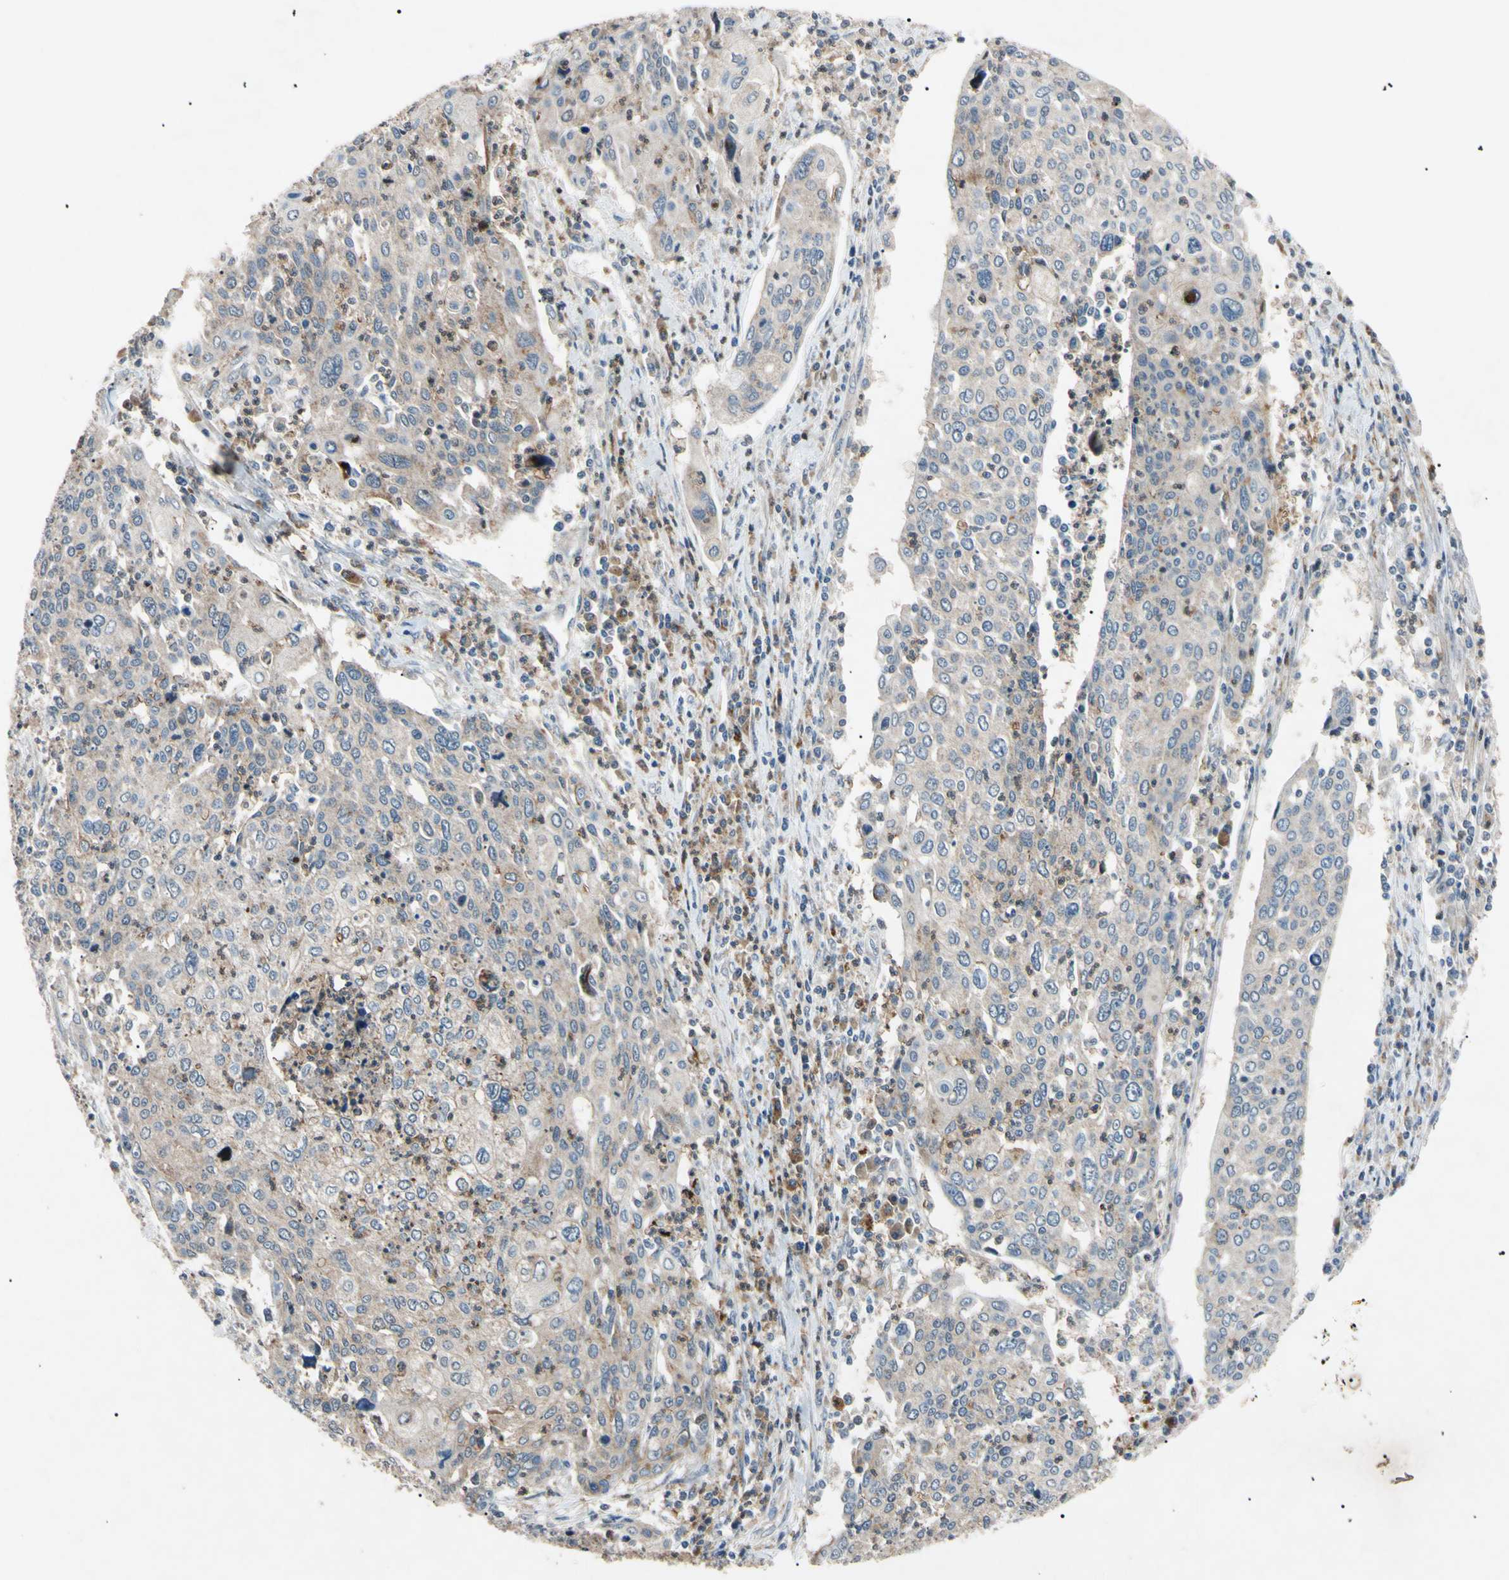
{"staining": {"intensity": "weak", "quantity": ">75%", "location": "cytoplasmic/membranous"}, "tissue": "cervical cancer", "cell_type": "Tumor cells", "image_type": "cancer", "snomed": [{"axis": "morphology", "description": "Squamous cell carcinoma, NOS"}, {"axis": "topography", "description": "Cervix"}], "caption": "Human cervical cancer (squamous cell carcinoma) stained with a brown dye demonstrates weak cytoplasmic/membranous positive staining in about >75% of tumor cells.", "gene": "TUBB4A", "patient": {"sex": "female", "age": 40}}